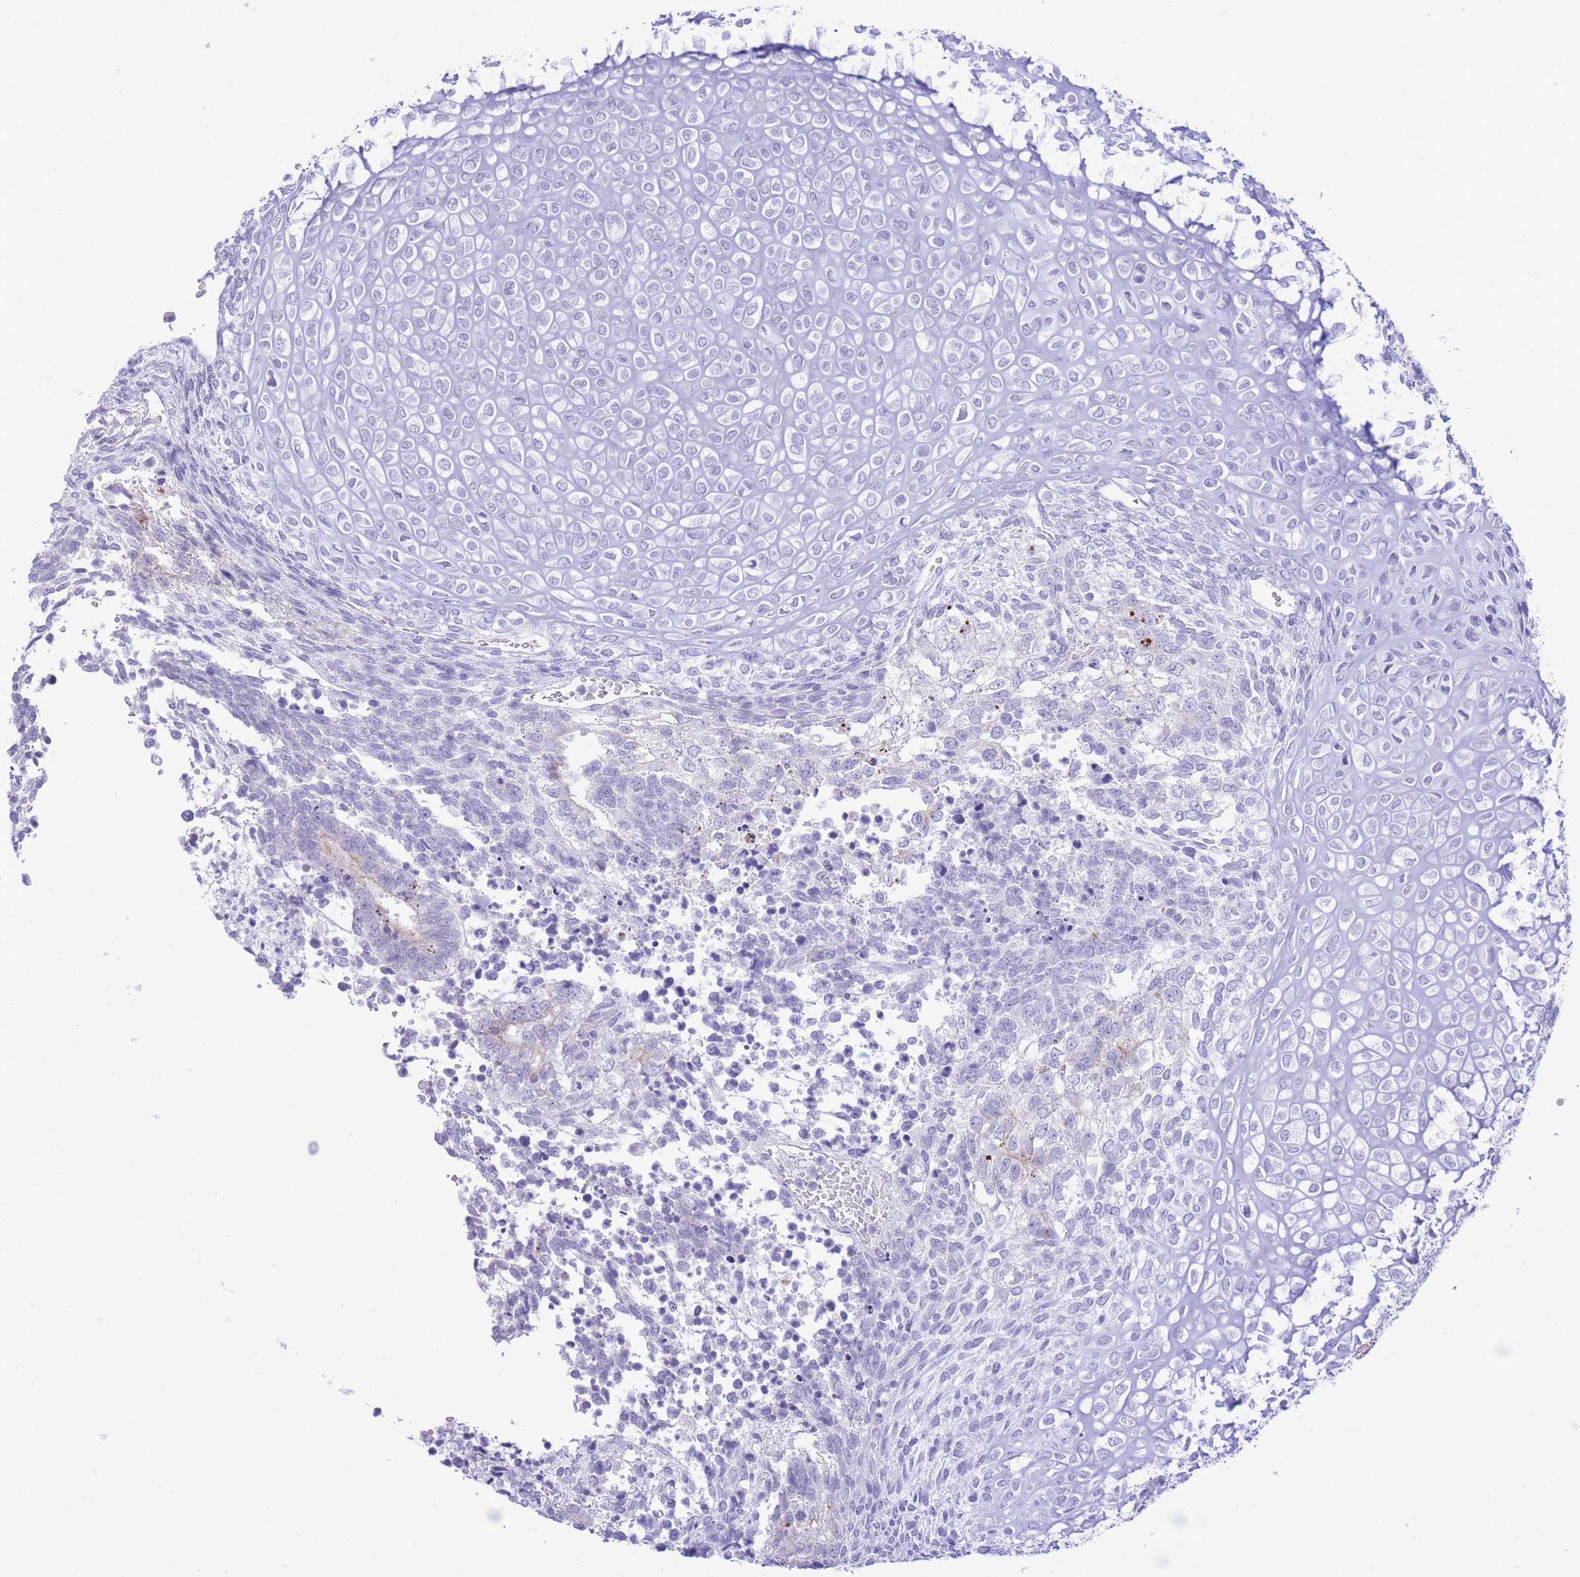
{"staining": {"intensity": "negative", "quantity": "none", "location": "none"}, "tissue": "testis cancer", "cell_type": "Tumor cells", "image_type": "cancer", "snomed": [{"axis": "morphology", "description": "Carcinoma, Embryonal, NOS"}, {"axis": "topography", "description": "Testis"}], "caption": "There is no significant positivity in tumor cells of testis cancer. Nuclei are stained in blue.", "gene": "VWA8", "patient": {"sex": "male", "age": 23}}